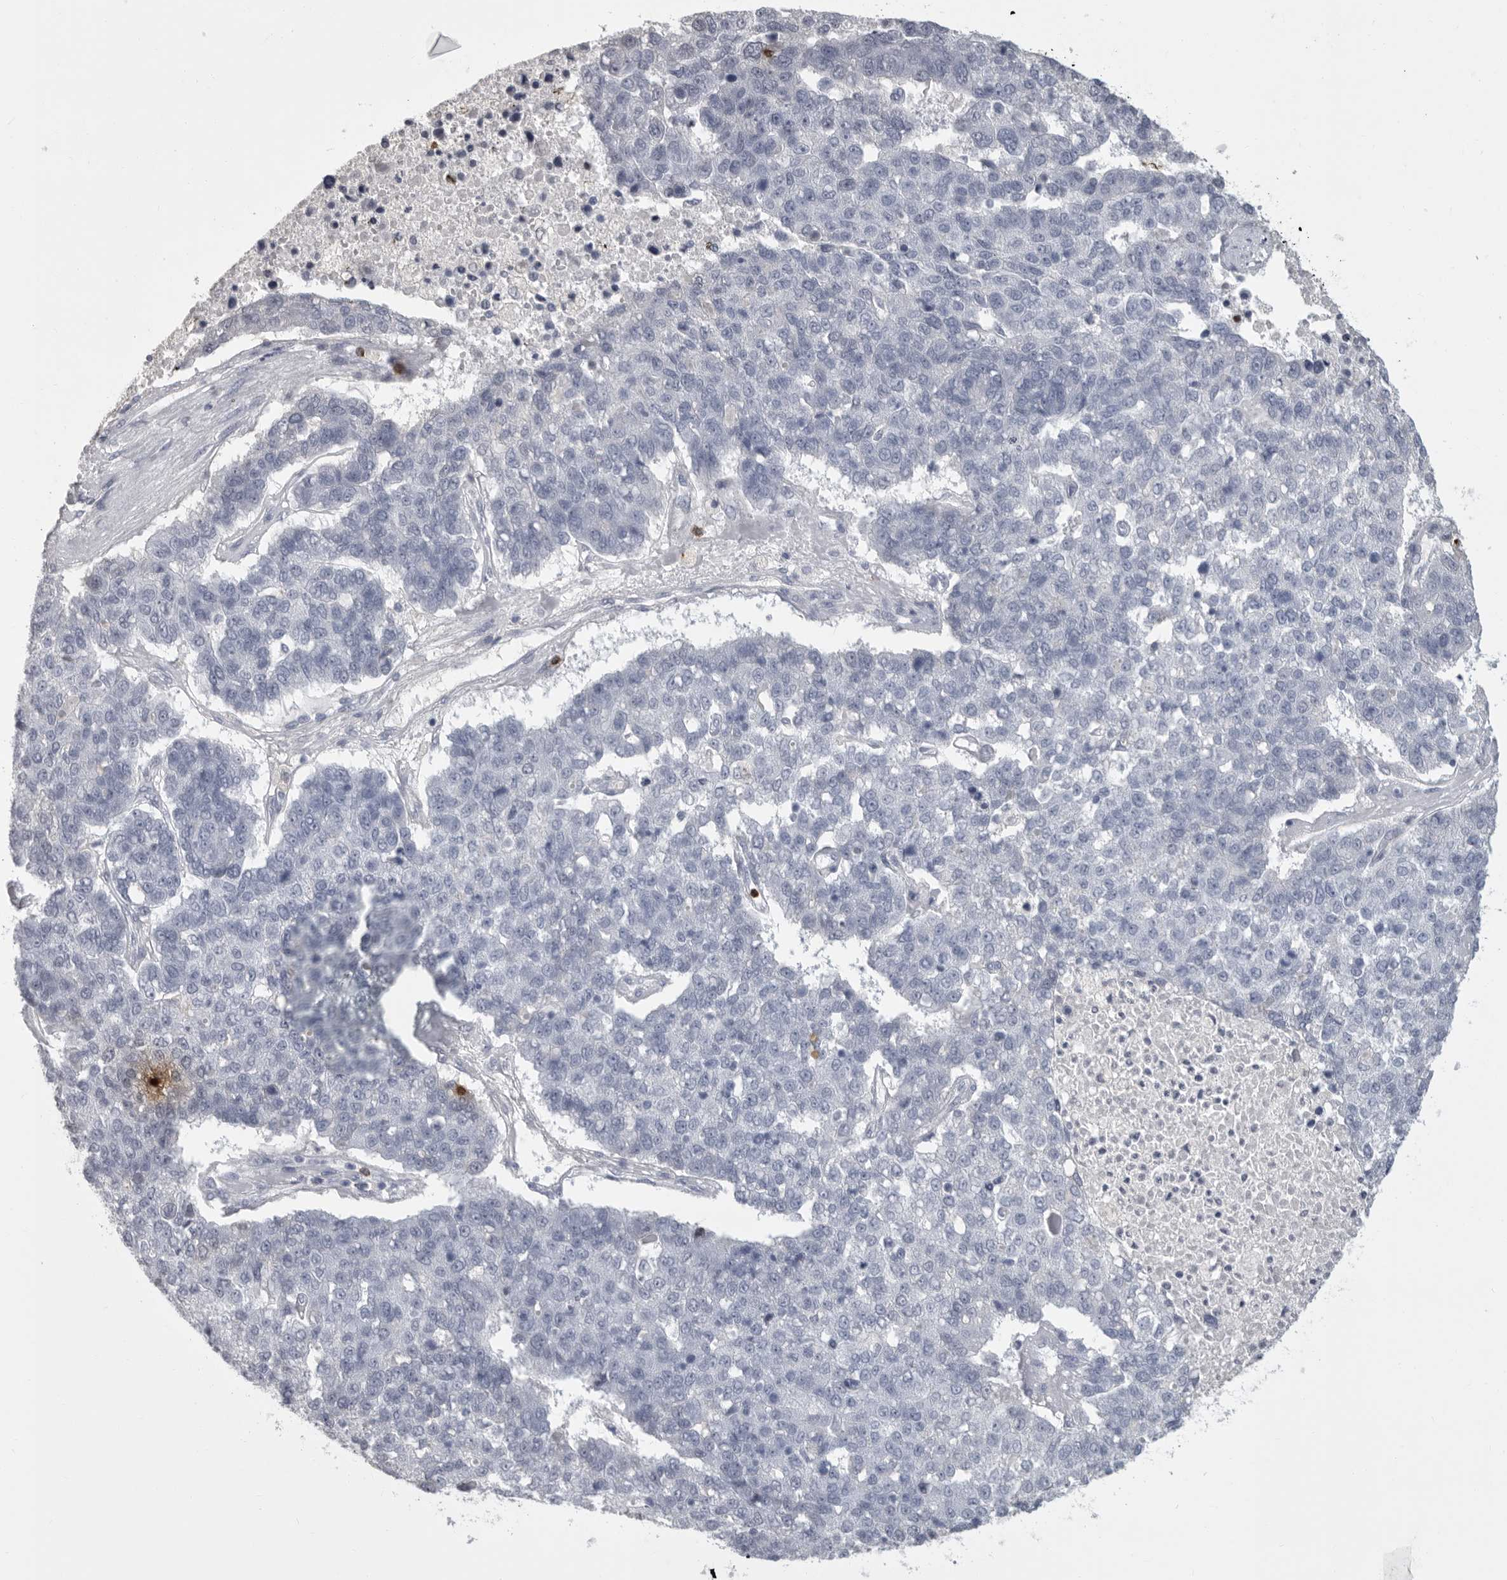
{"staining": {"intensity": "negative", "quantity": "none", "location": "none"}, "tissue": "pancreatic cancer", "cell_type": "Tumor cells", "image_type": "cancer", "snomed": [{"axis": "morphology", "description": "Adenocarcinoma, NOS"}, {"axis": "topography", "description": "Pancreas"}], "caption": "IHC image of neoplastic tissue: adenocarcinoma (pancreatic) stained with DAB shows no significant protein staining in tumor cells.", "gene": "GNLY", "patient": {"sex": "female", "age": 61}}